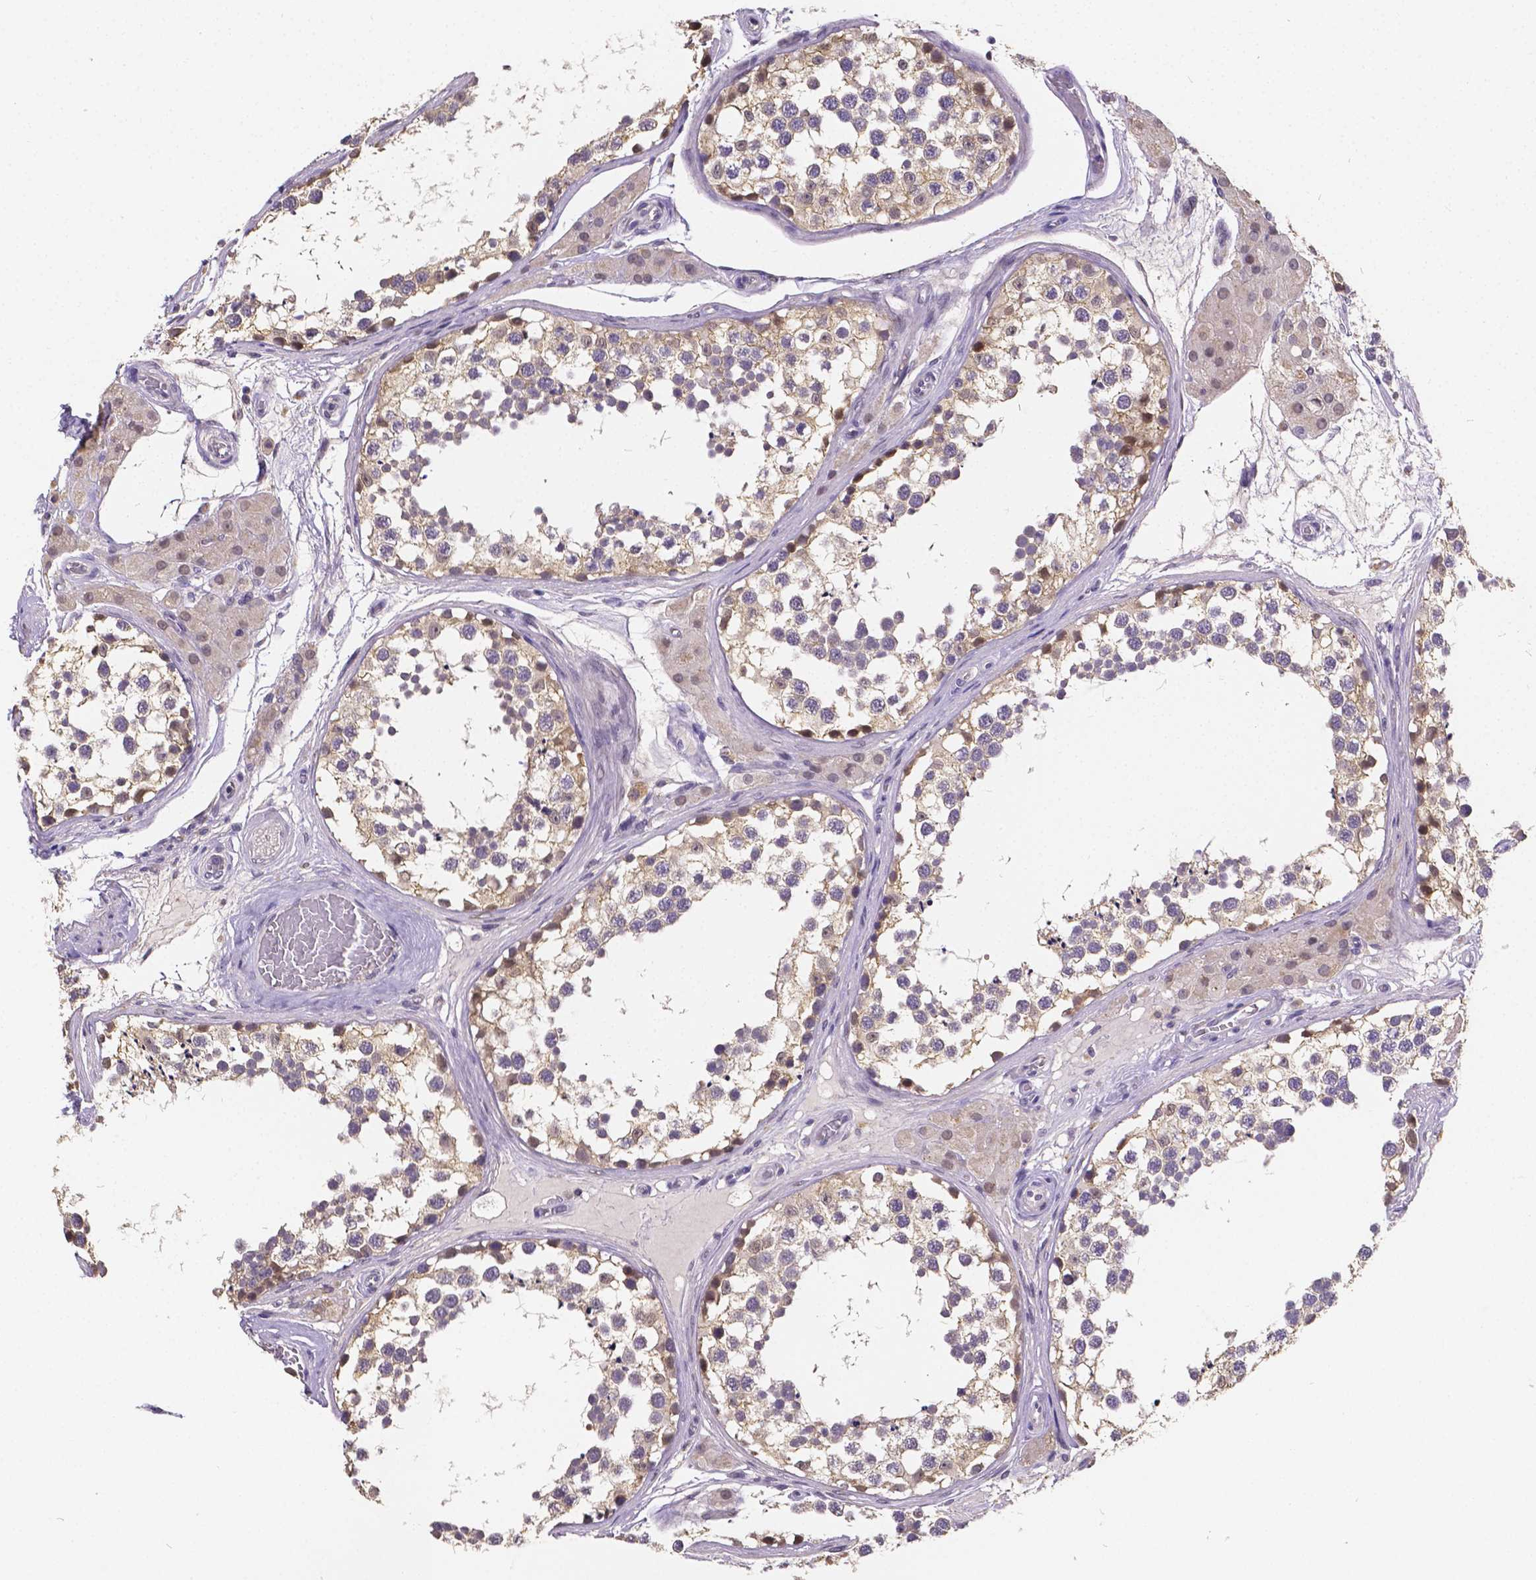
{"staining": {"intensity": "weak", "quantity": ">75%", "location": "cytoplasmic/membranous"}, "tissue": "testis", "cell_type": "Cells in seminiferous ducts", "image_type": "normal", "snomed": [{"axis": "morphology", "description": "Normal tissue, NOS"}, {"axis": "morphology", "description": "Seminoma, NOS"}, {"axis": "topography", "description": "Testis"}], "caption": "High-magnification brightfield microscopy of unremarkable testis stained with DAB (3,3'-diaminobenzidine) (brown) and counterstained with hematoxylin (blue). cells in seminiferous ducts exhibit weak cytoplasmic/membranous staining is appreciated in about>75% of cells.", "gene": "CTNNA2", "patient": {"sex": "male", "age": 65}}